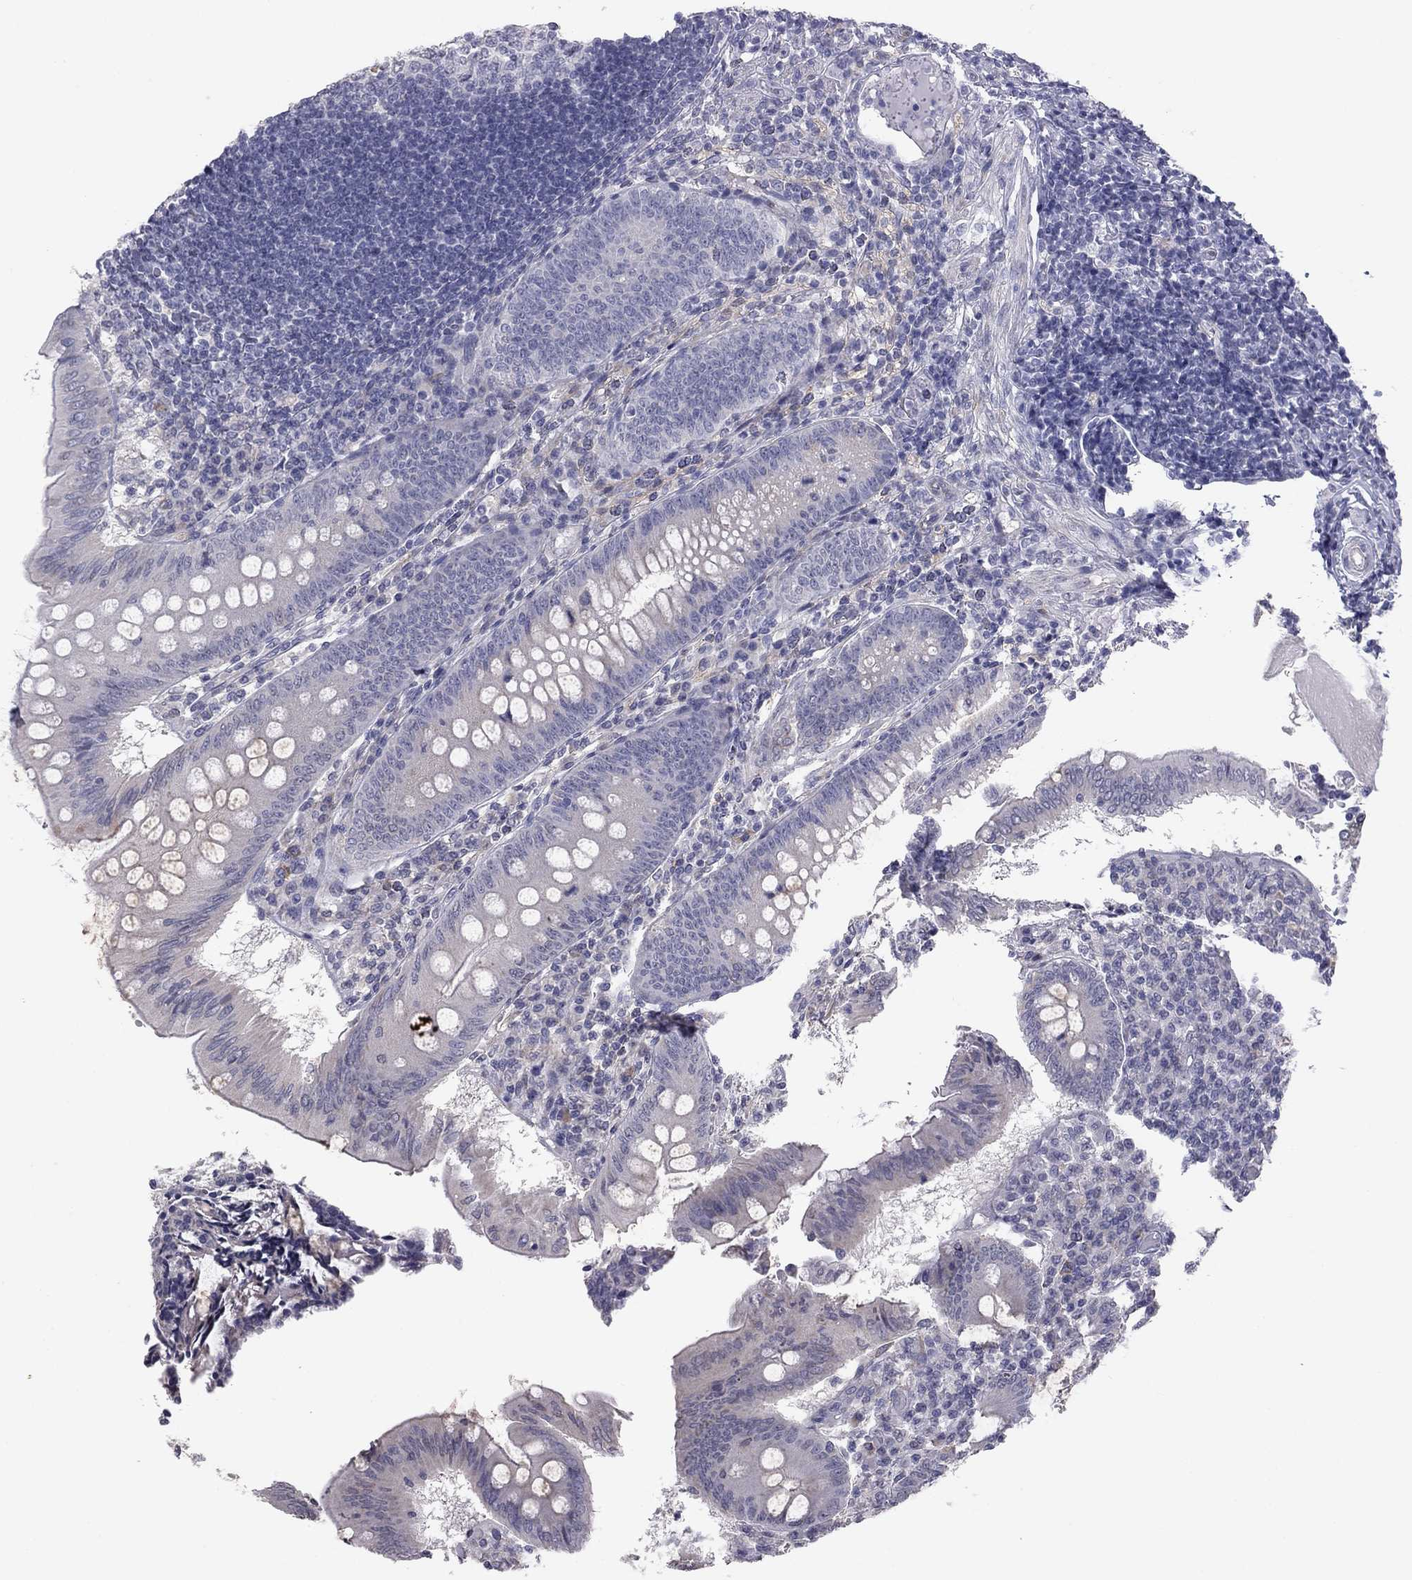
{"staining": {"intensity": "weak", "quantity": "<25%", "location": "cytoplasmic/membranous"}, "tissue": "appendix", "cell_type": "Glandular cells", "image_type": "normal", "snomed": [{"axis": "morphology", "description": "Normal tissue, NOS"}, {"axis": "morphology", "description": "Inflammation, NOS"}, {"axis": "topography", "description": "Appendix"}], "caption": "Appendix was stained to show a protein in brown. There is no significant expression in glandular cells. The staining was performed using DAB (3,3'-diaminobenzidine) to visualize the protein expression in brown, while the nuclei were stained in blue with hematoxylin (Magnification: 20x).", "gene": "PRRT2", "patient": {"sex": "male", "age": 16}}